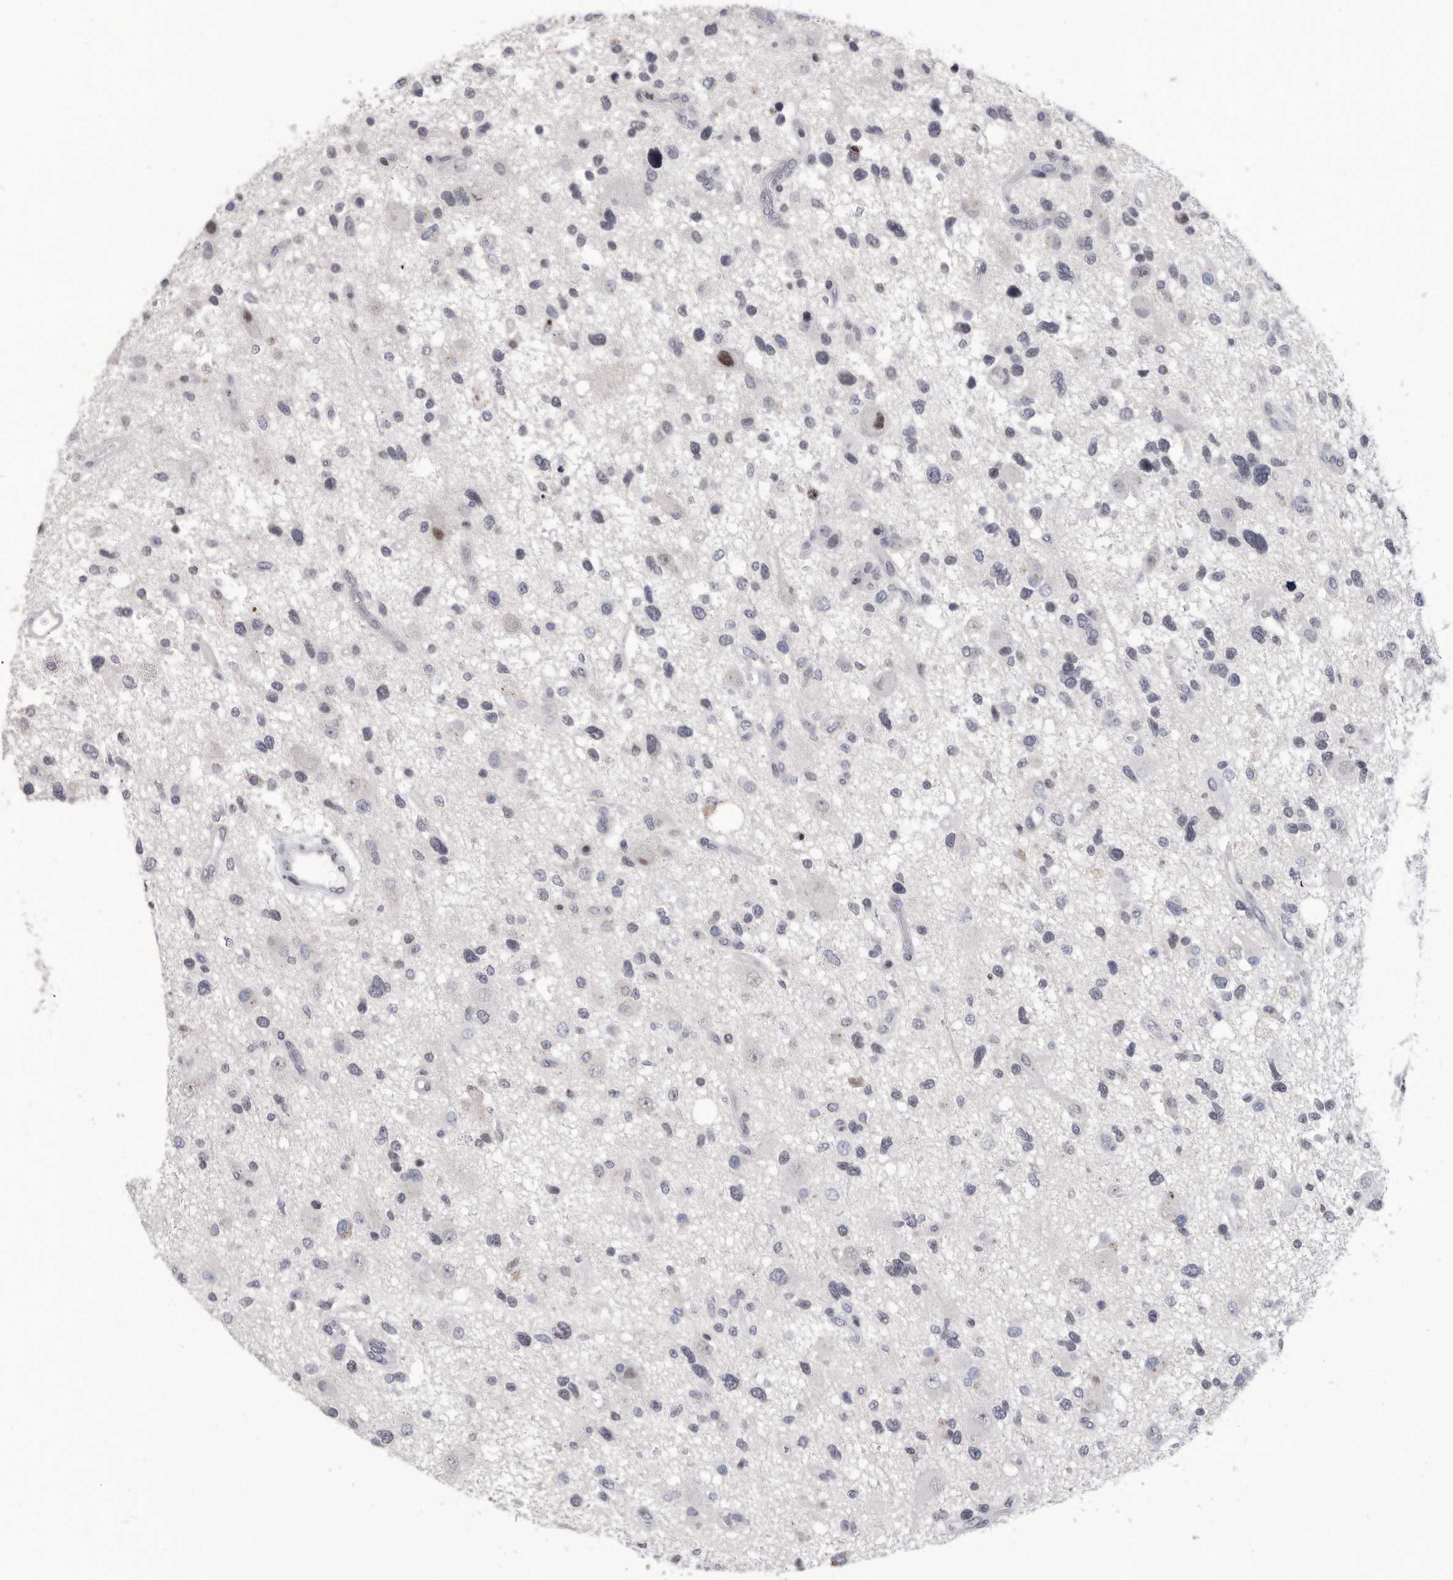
{"staining": {"intensity": "negative", "quantity": "none", "location": "none"}, "tissue": "glioma", "cell_type": "Tumor cells", "image_type": "cancer", "snomed": [{"axis": "morphology", "description": "Glioma, malignant, High grade"}, {"axis": "topography", "description": "Brain"}], "caption": "High power microscopy micrograph of an IHC histopathology image of glioma, revealing no significant expression in tumor cells. Nuclei are stained in blue.", "gene": "TSTD1", "patient": {"sex": "male", "age": 33}}